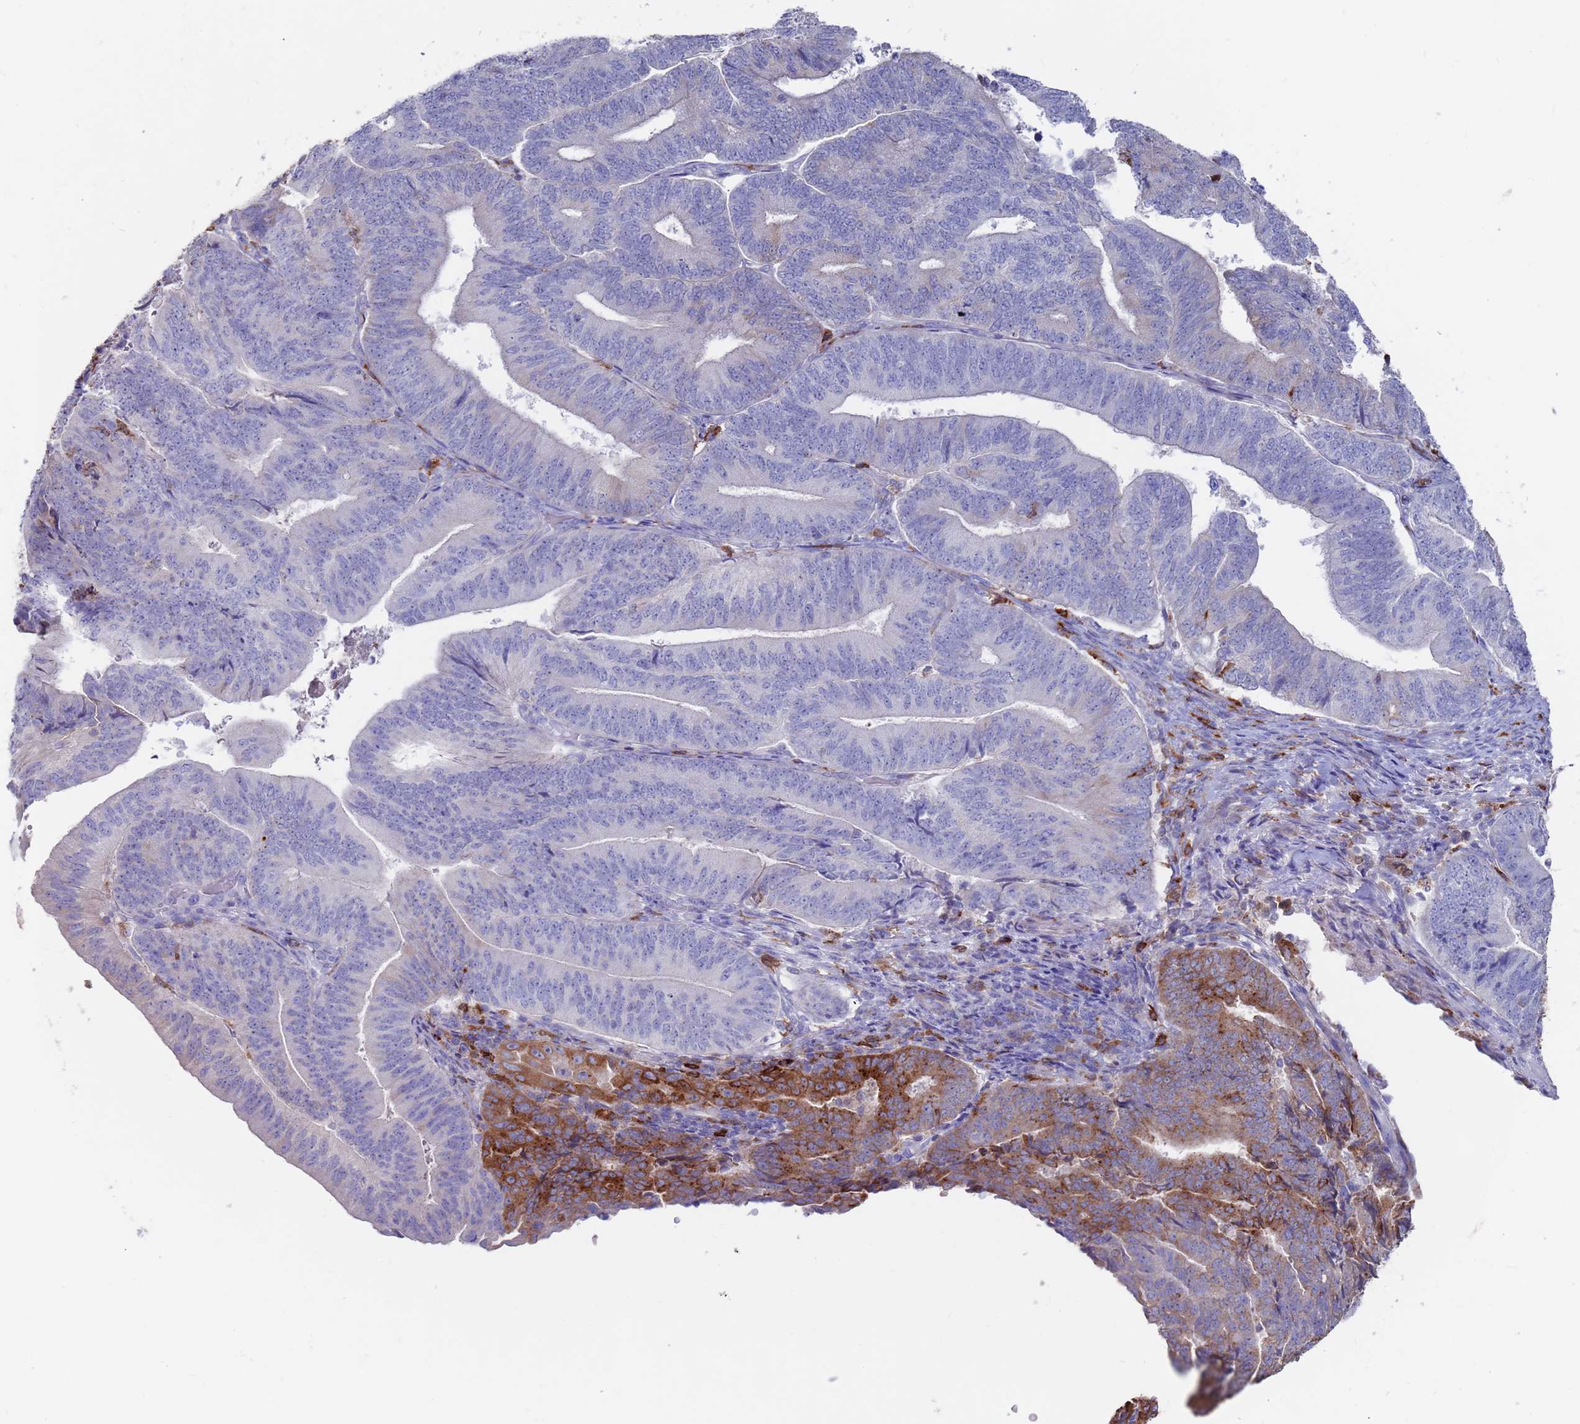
{"staining": {"intensity": "strong", "quantity": "<25%", "location": "cytoplasmic/membranous"}, "tissue": "endometrial cancer", "cell_type": "Tumor cells", "image_type": "cancer", "snomed": [{"axis": "morphology", "description": "Adenocarcinoma, NOS"}, {"axis": "topography", "description": "Endometrium"}], "caption": "Endometrial cancer stained with a protein marker demonstrates strong staining in tumor cells.", "gene": "GREB1L", "patient": {"sex": "female", "age": 70}}